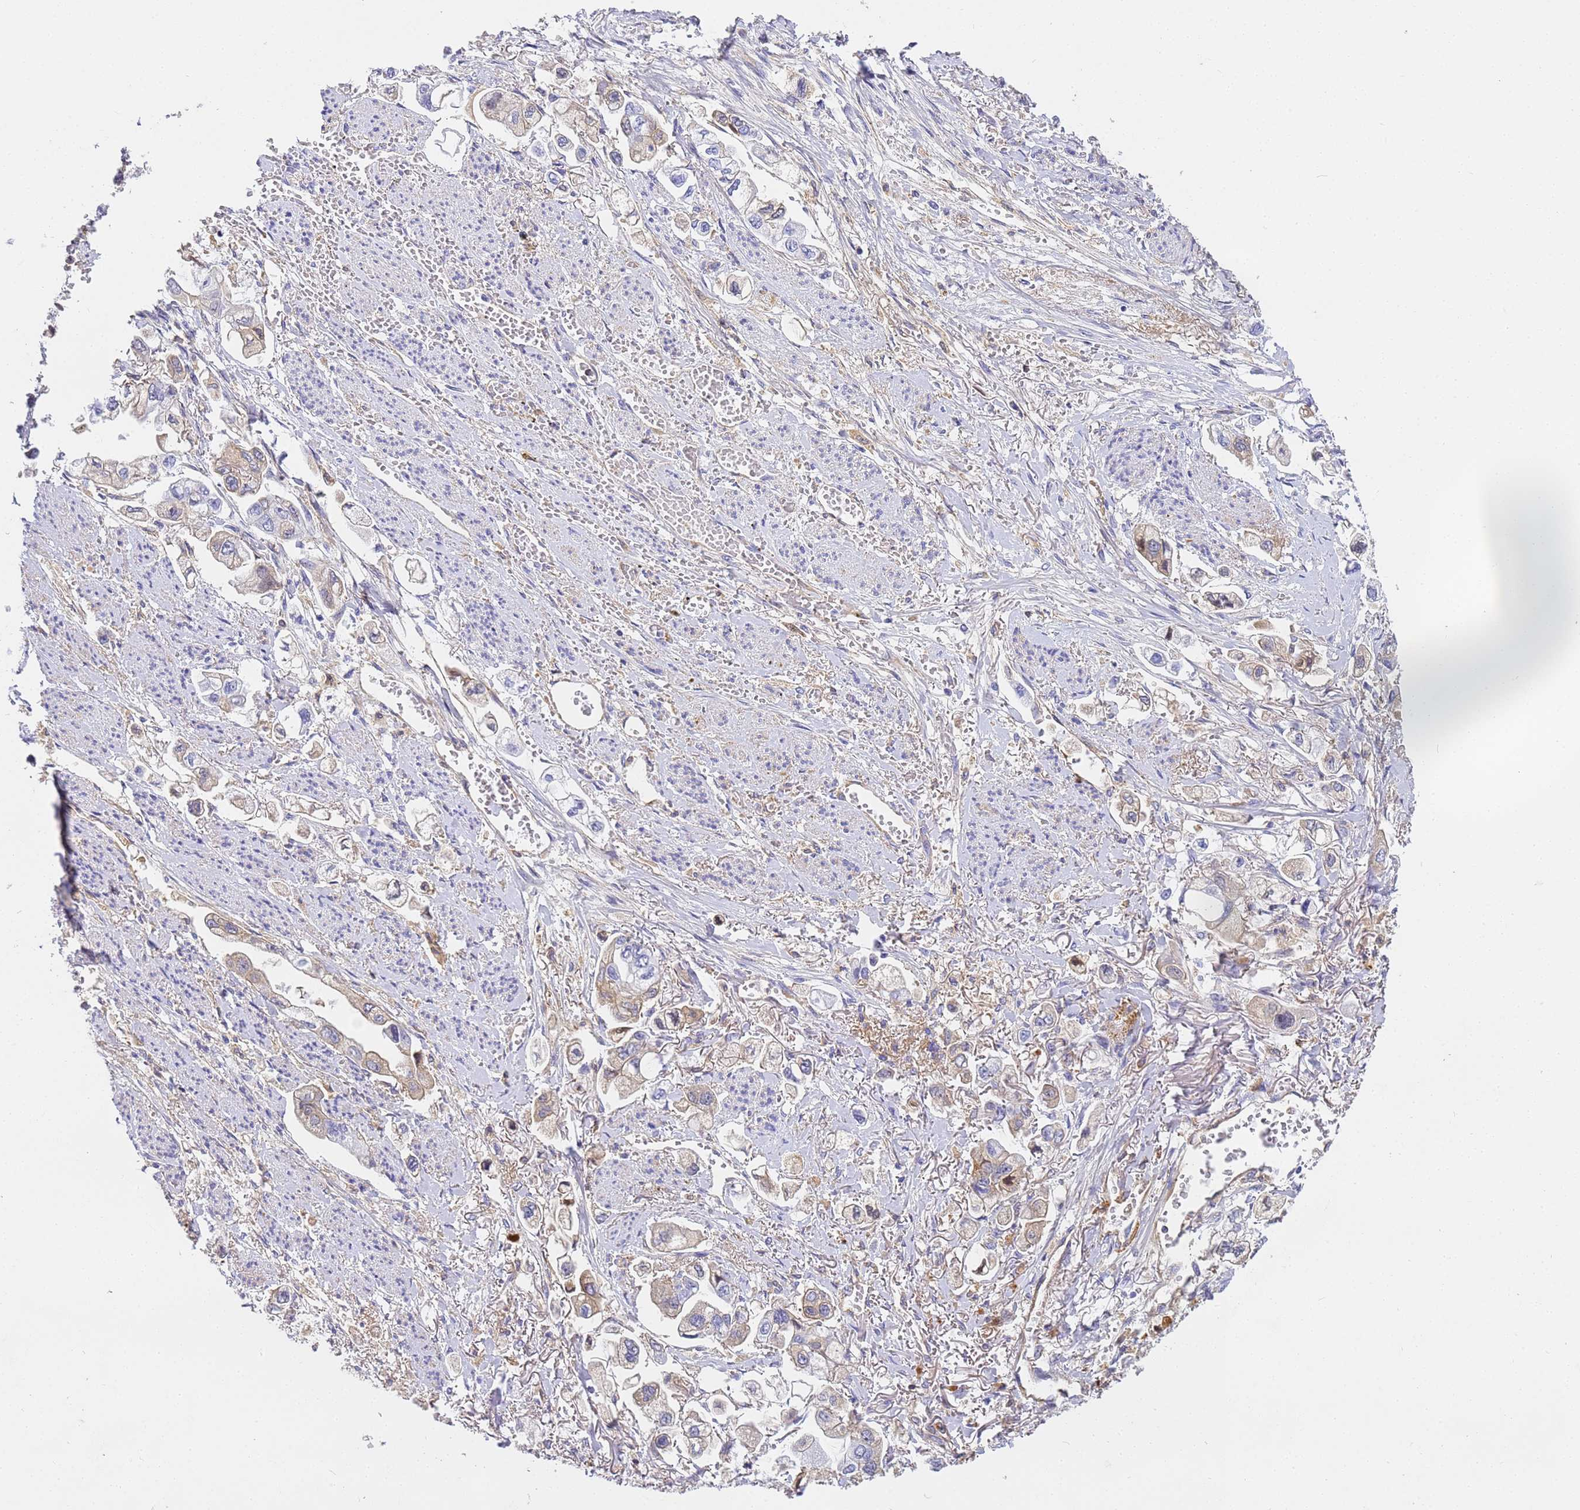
{"staining": {"intensity": "moderate", "quantity": "<25%", "location": "cytoplasmic/membranous"}, "tissue": "stomach cancer", "cell_type": "Tumor cells", "image_type": "cancer", "snomed": [{"axis": "morphology", "description": "Adenocarcinoma, NOS"}, {"axis": "topography", "description": "Stomach"}], "caption": "Stomach cancer tissue shows moderate cytoplasmic/membranous expression in about <25% of tumor cells", "gene": "CFHR2", "patient": {"sex": "male", "age": 62}}